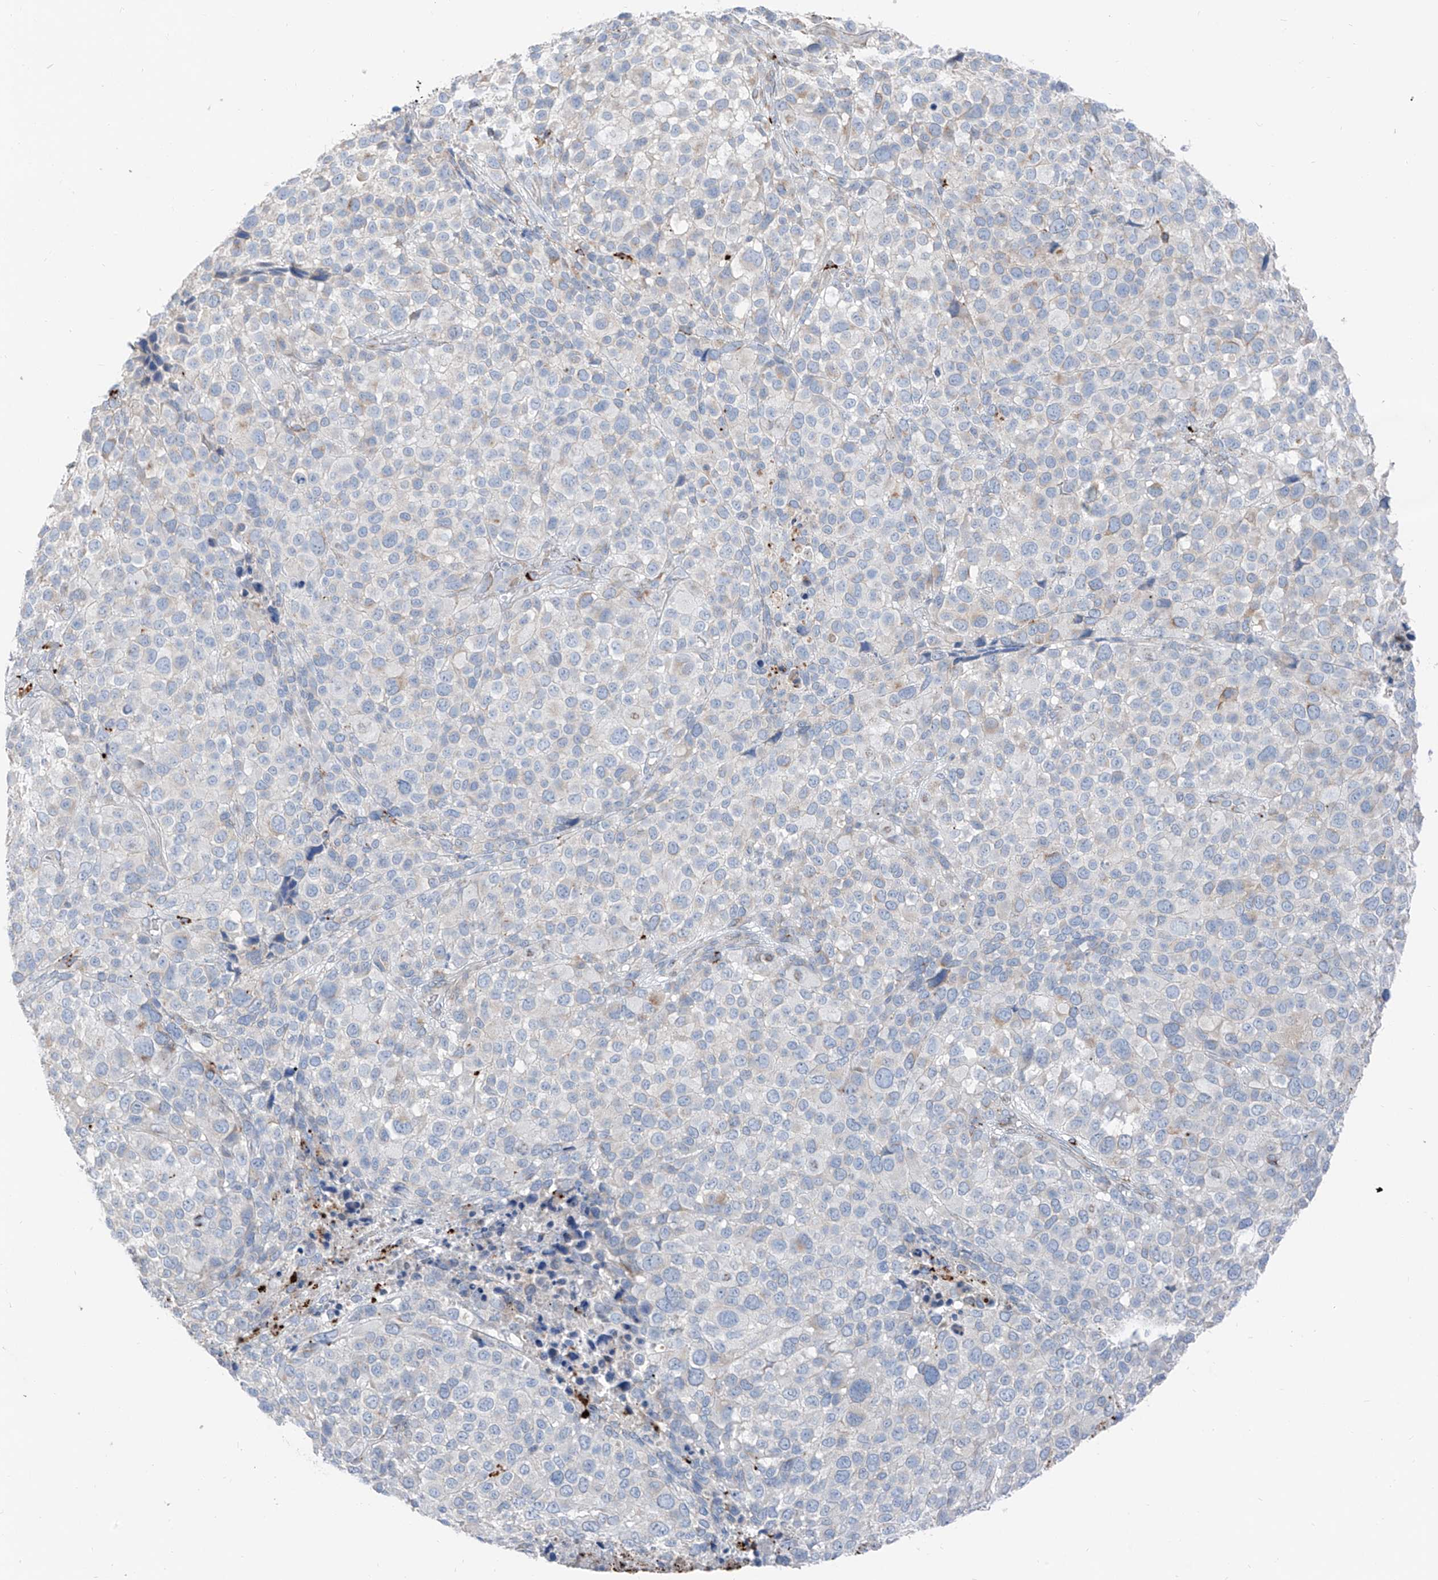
{"staining": {"intensity": "negative", "quantity": "none", "location": "none"}, "tissue": "melanoma", "cell_type": "Tumor cells", "image_type": "cancer", "snomed": [{"axis": "morphology", "description": "Malignant melanoma, NOS"}, {"axis": "topography", "description": "Skin of trunk"}], "caption": "IHC micrograph of human malignant melanoma stained for a protein (brown), which exhibits no staining in tumor cells.", "gene": "GPR137C", "patient": {"sex": "male", "age": 71}}